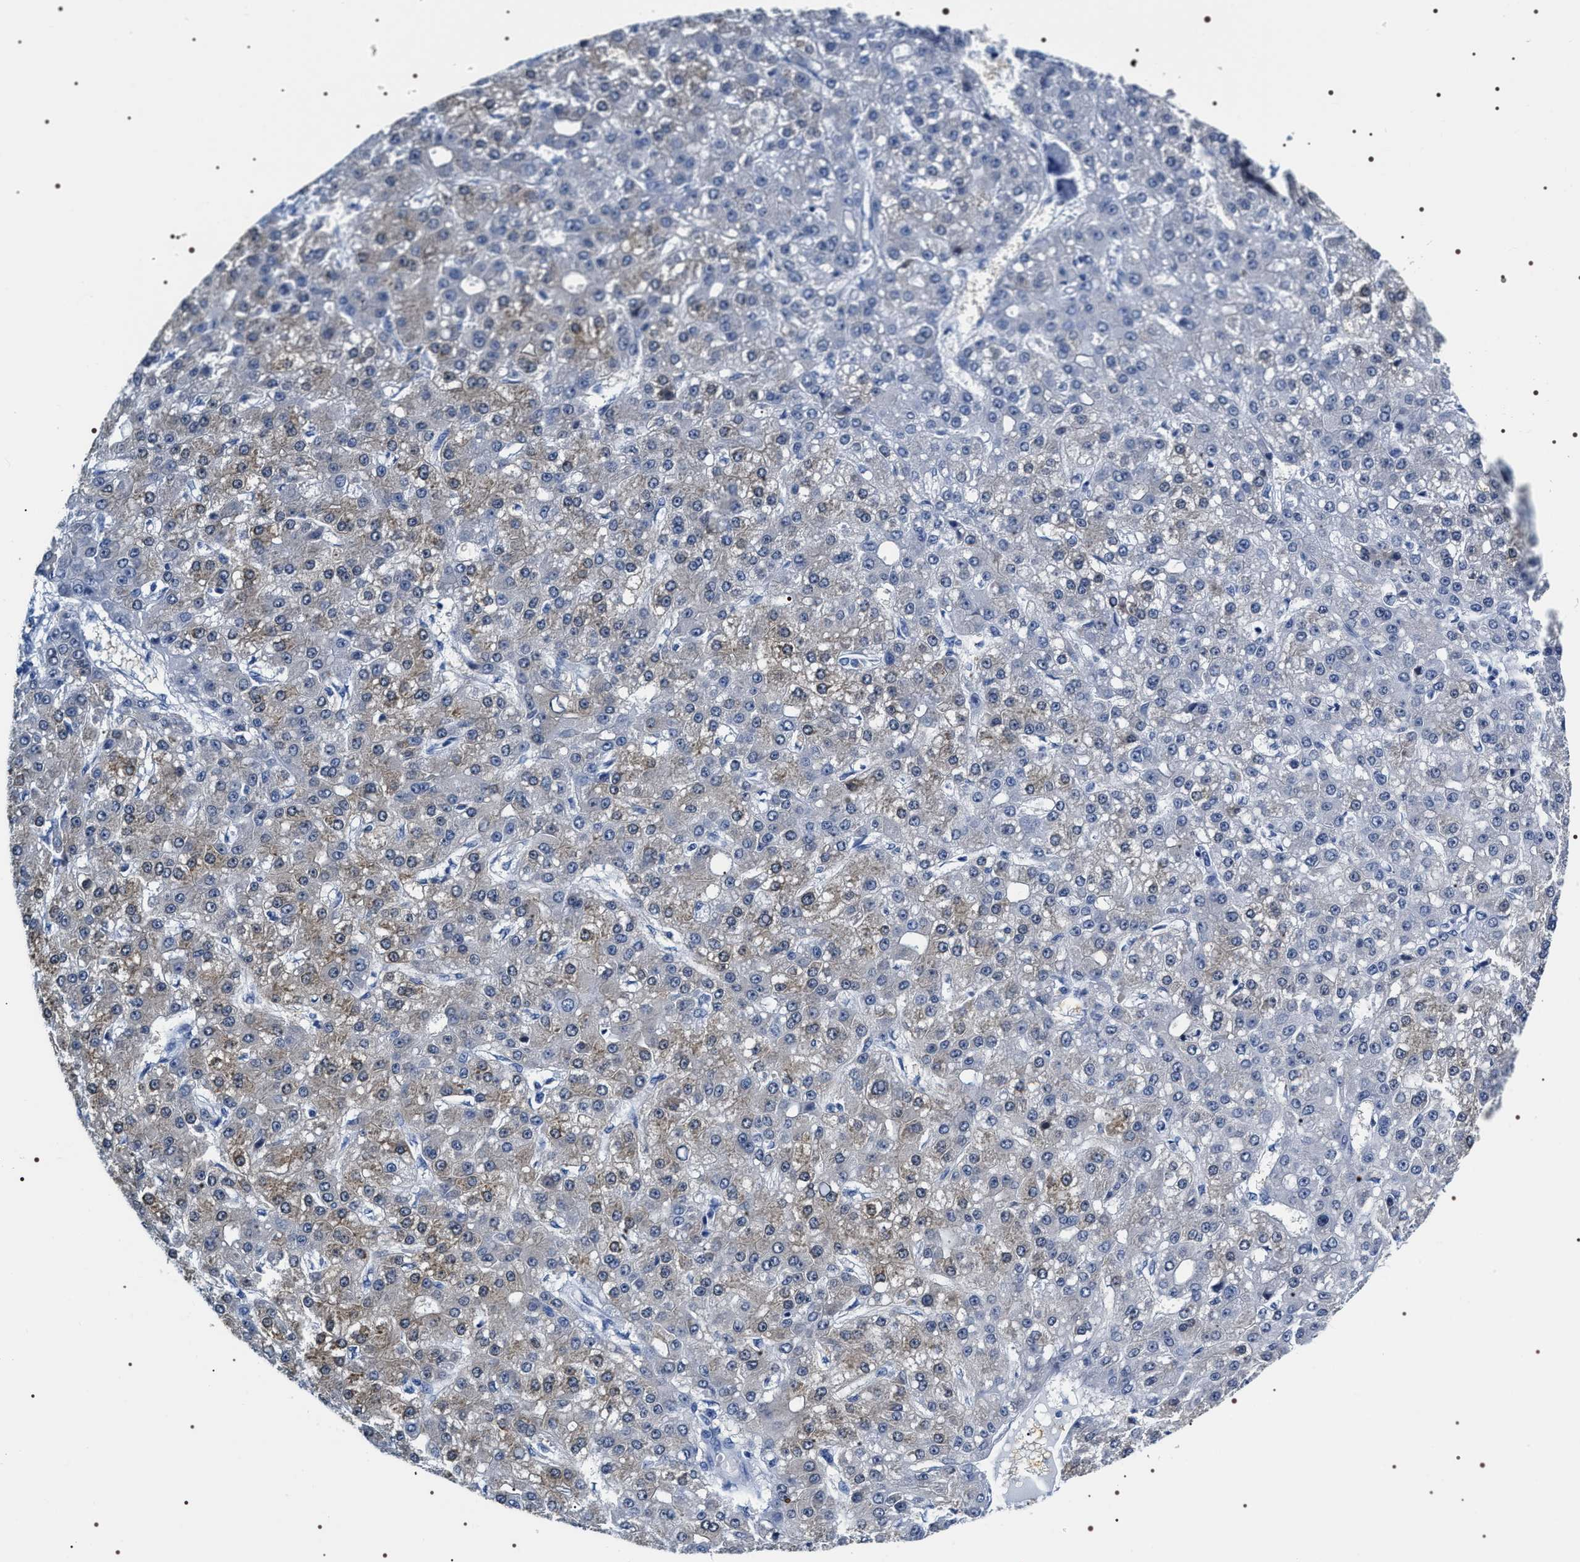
{"staining": {"intensity": "weak", "quantity": "25%-75%", "location": "cytoplasmic/membranous"}, "tissue": "liver cancer", "cell_type": "Tumor cells", "image_type": "cancer", "snomed": [{"axis": "morphology", "description": "Carcinoma, Hepatocellular, NOS"}, {"axis": "topography", "description": "Liver"}], "caption": "Liver cancer stained with immunohistochemistry reveals weak cytoplasmic/membranous staining in about 25%-75% of tumor cells. (Brightfield microscopy of DAB IHC at high magnification).", "gene": "ADH4", "patient": {"sex": "male", "age": 67}}